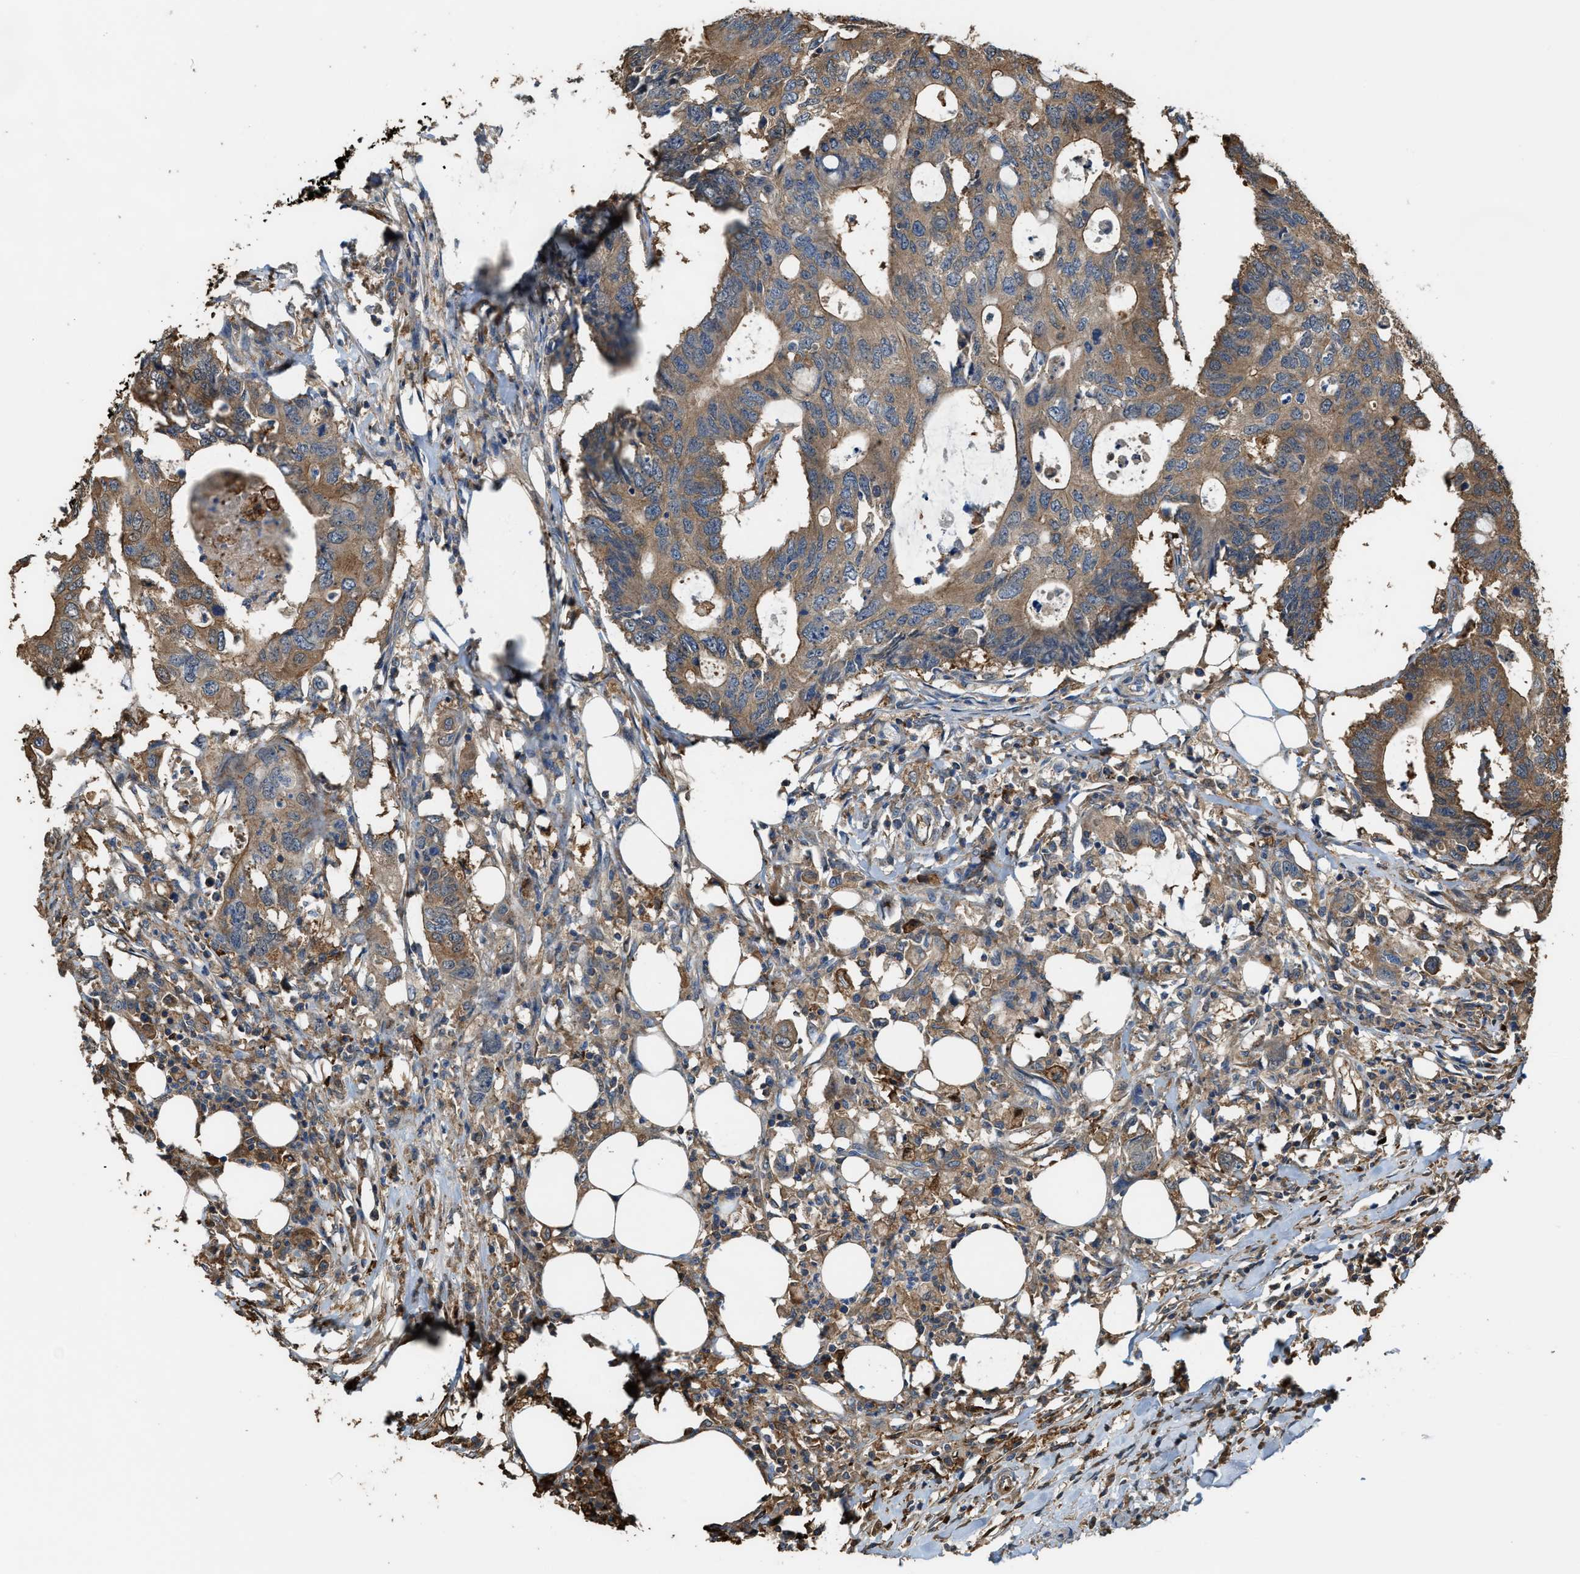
{"staining": {"intensity": "moderate", "quantity": ">75%", "location": "cytoplasmic/membranous"}, "tissue": "colorectal cancer", "cell_type": "Tumor cells", "image_type": "cancer", "snomed": [{"axis": "morphology", "description": "Adenocarcinoma, NOS"}, {"axis": "topography", "description": "Colon"}], "caption": "This is a histology image of immunohistochemistry staining of adenocarcinoma (colorectal), which shows moderate positivity in the cytoplasmic/membranous of tumor cells.", "gene": "ATIC", "patient": {"sex": "male", "age": 71}}